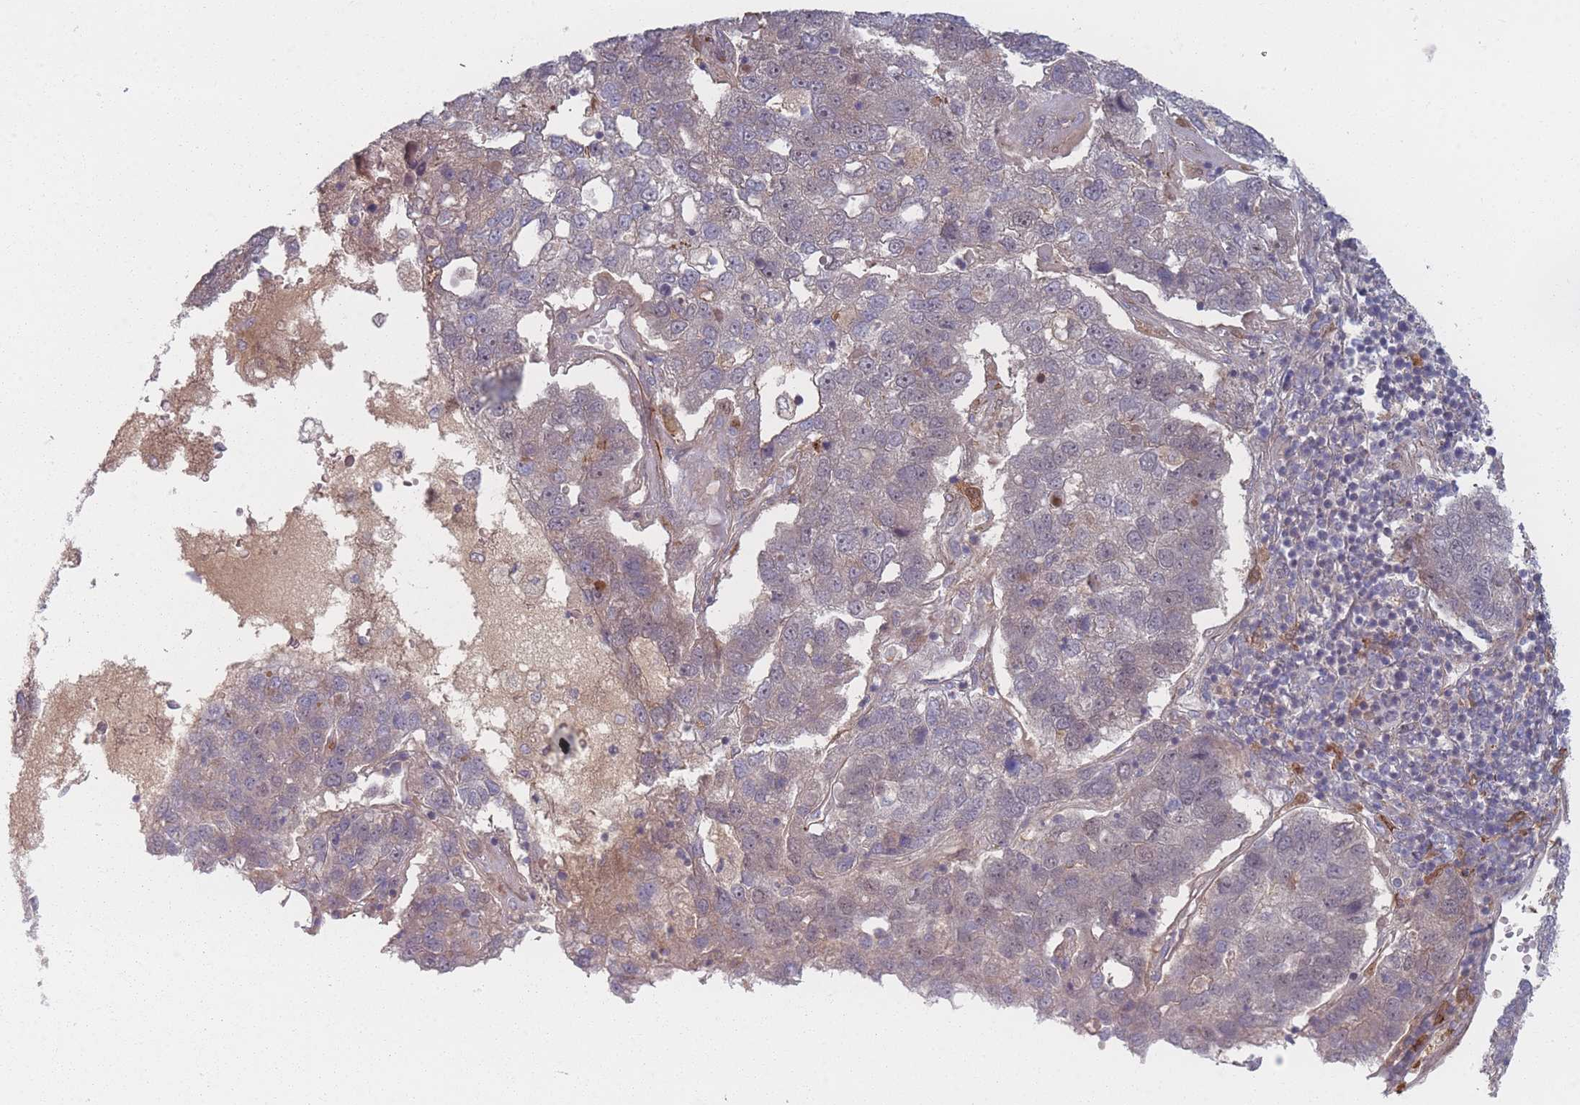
{"staining": {"intensity": "negative", "quantity": "none", "location": "none"}, "tissue": "pancreatic cancer", "cell_type": "Tumor cells", "image_type": "cancer", "snomed": [{"axis": "morphology", "description": "Adenocarcinoma, NOS"}, {"axis": "topography", "description": "Pancreas"}], "caption": "Tumor cells show no significant protein positivity in adenocarcinoma (pancreatic).", "gene": "EEF1AKMT2", "patient": {"sex": "female", "age": 61}}